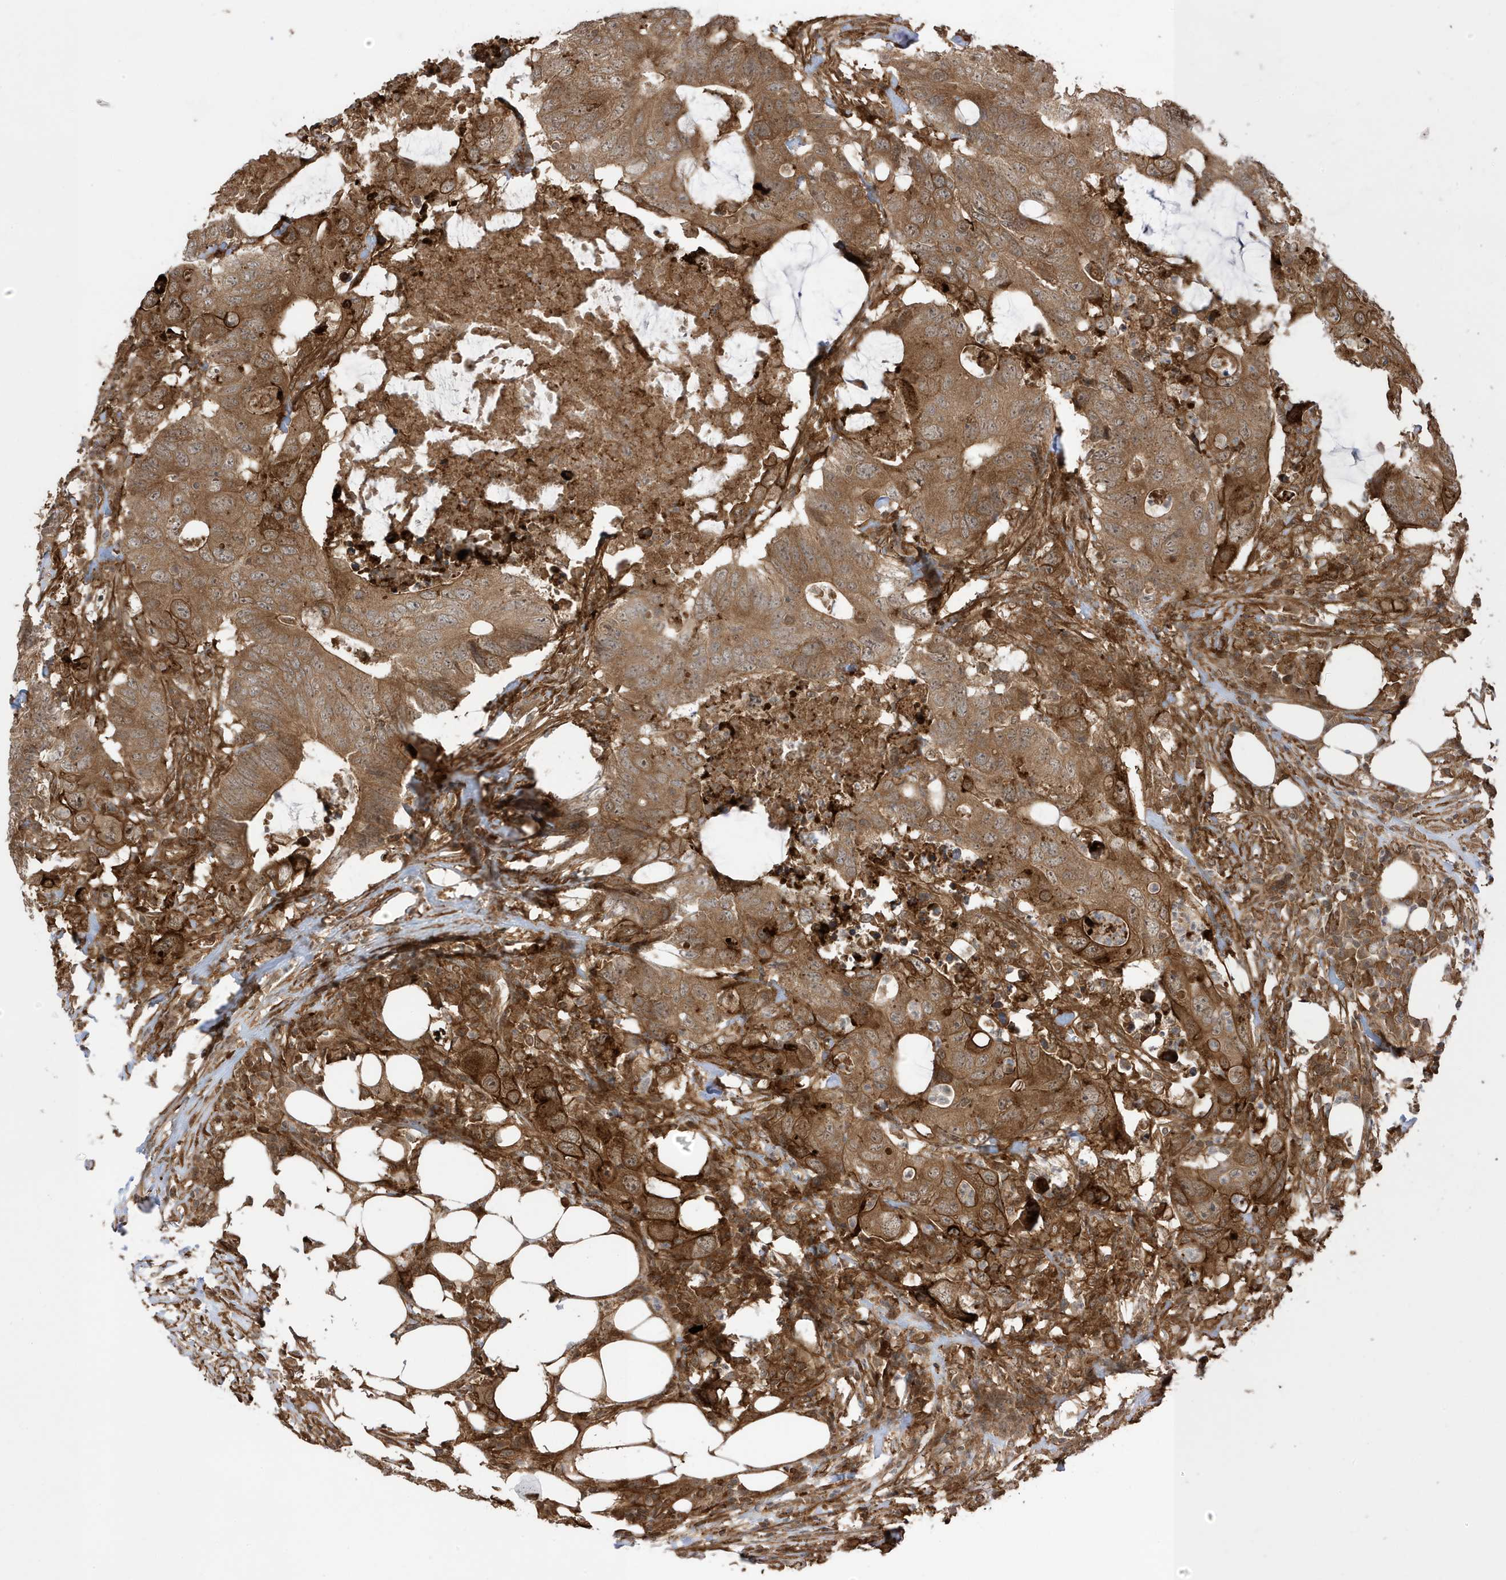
{"staining": {"intensity": "moderate", "quantity": ">75%", "location": "cytoplasmic/membranous"}, "tissue": "colorectal cancer", "cell_type": "Tumor cells", "image_type": "cancer", "snomed": [{"axis": "morphology", "description": "Adenocarcinoma, NOS"}, {"axis": "topography", "description": "Colon"}], "caption": "Immunohistochemistry (DAB (3,3'-diaminobenzidine)) staining of human colorectal cancer (adenocarcinoma) exhibits moderate cytoplasmic/membranous protein expression in about >75% of tumor cells.", "gene": "CDC42EP3", "patient": {"sex": "male", "age": 71}}